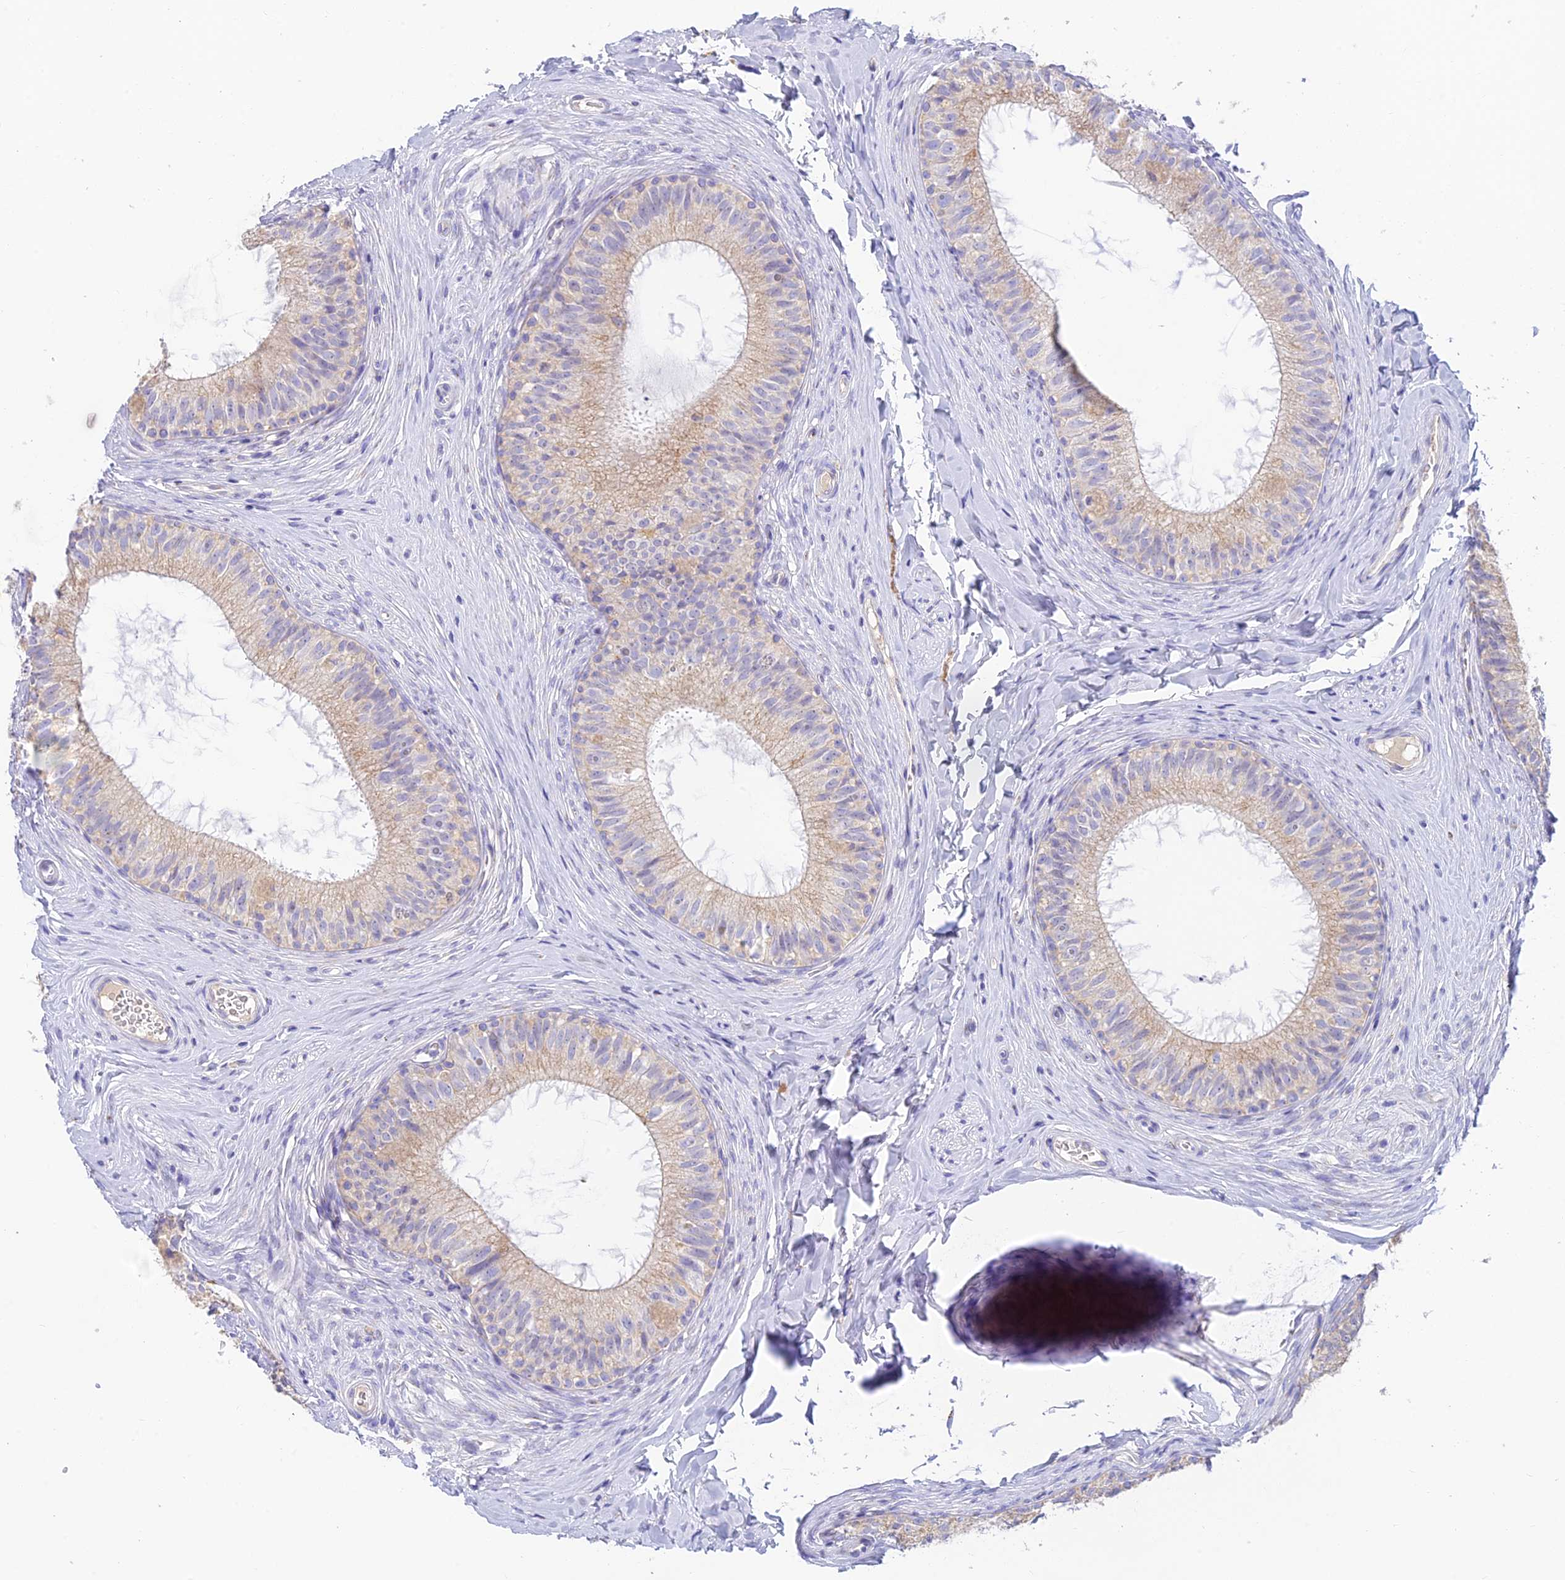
{"staining": {"intensity": "weak", "quantity": "25%-75%", "location": "cytoplasmic/membranous"}, "tissue": "epididymis", "cell_type": "Glandular cells", "image_type": "normal", "snomed": [{"axis": "morphology", "description": "Normal tissue, NOS"}, {"axis": "topography", "description": "Epididymis"}], "caption": "Protein staining by immunohistochemistry displays weak cytoplasmic/membranous staining in approximately 25%-75% of glandular cells in benign epididymis.", "gene": "INTS13", "patient": {"sex": "male", "age": 34}}